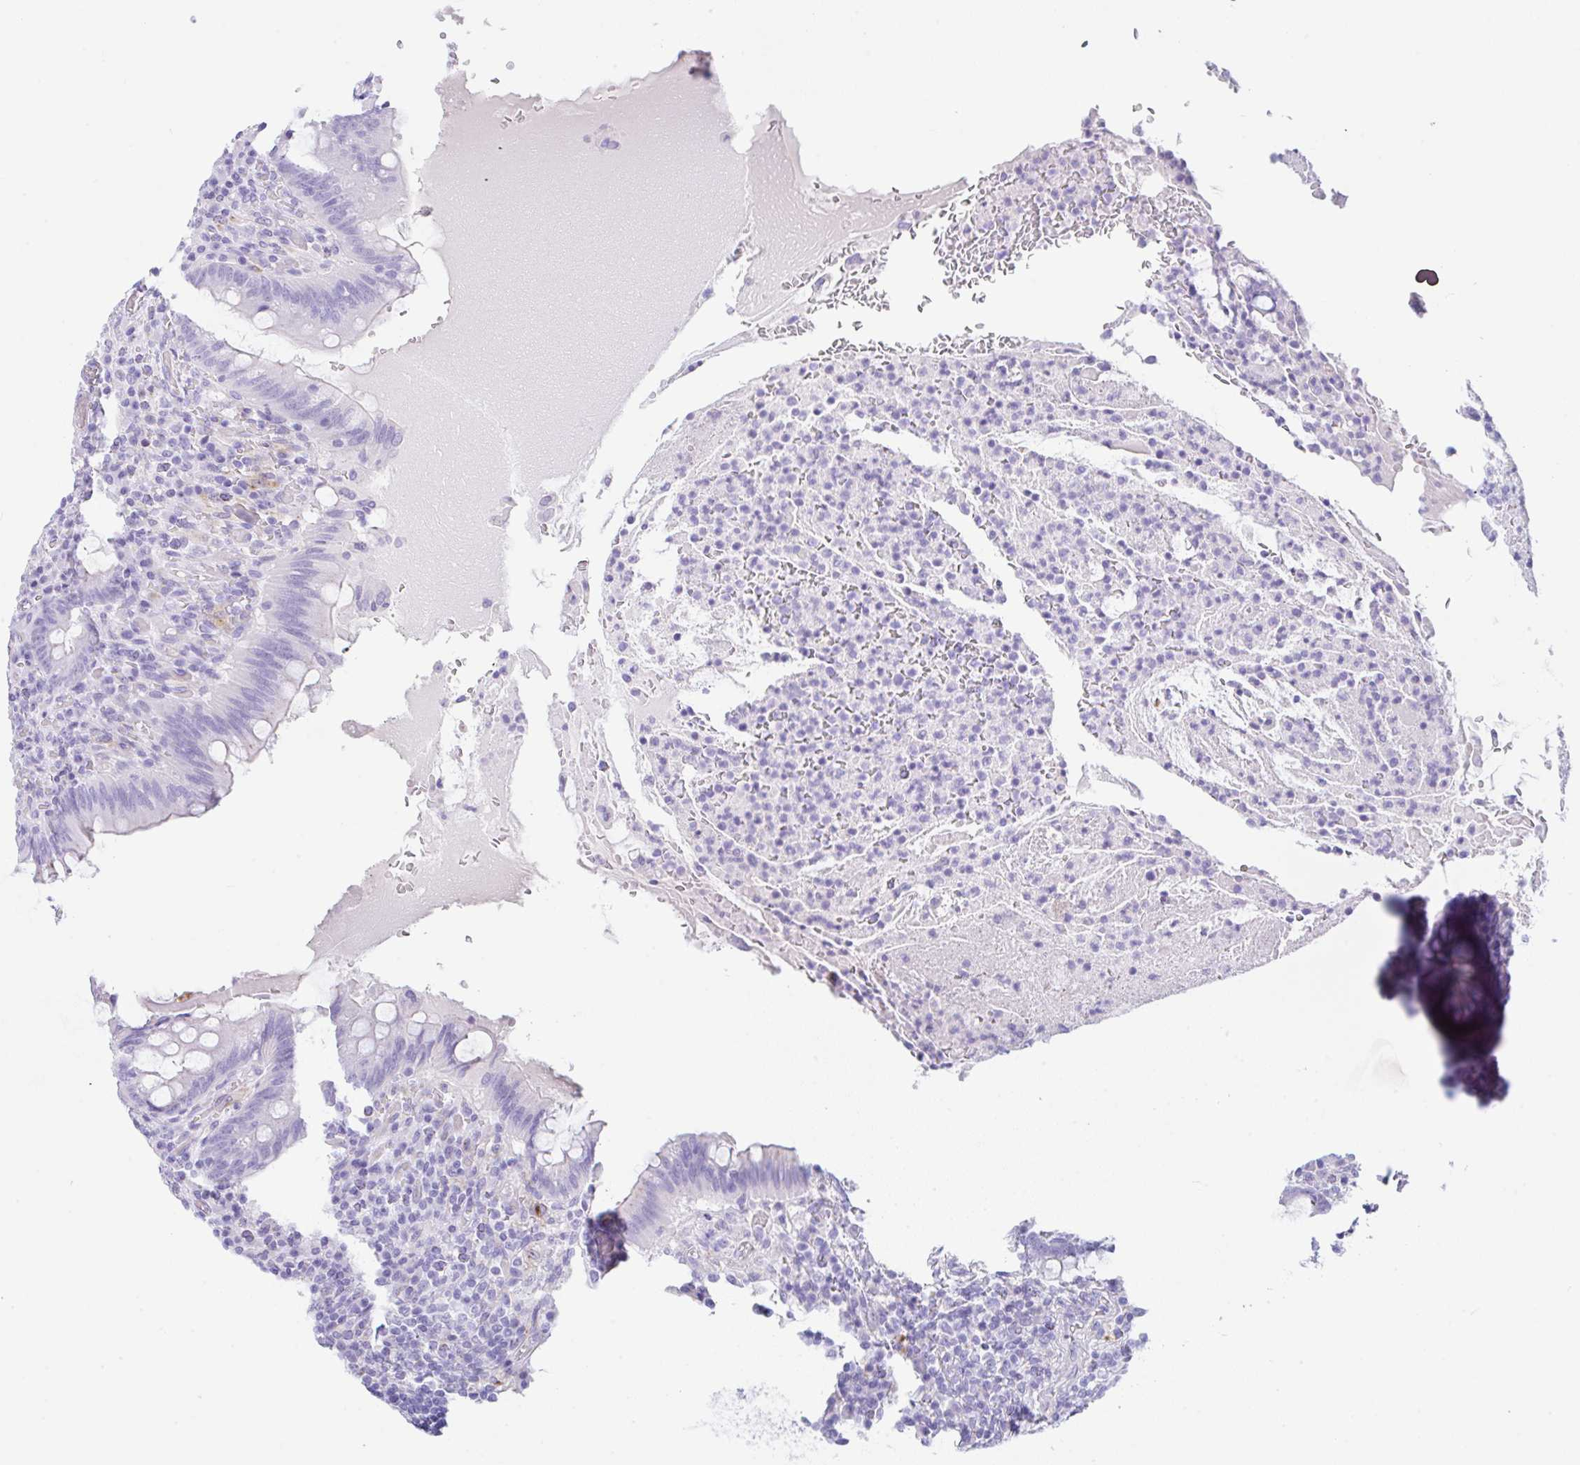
{"staining": {"intensity": "moderate", "quantity": "<25%", "location": "cytoplasmic/membranous"}, "tissue": "appendix", "cell_type": "Glandular cells", "image_type": "normal", "snomed": [{"axis": "morphology", "description": "Normal tissue, NOS"}, {"axis": "topography", "description": "Appendix"}], "caption": "Protein staining of unremarkable appendix exhibits moderate cytoplasmic/membranous expression in approximately <25% of glandular cells.", "gene": "NDUFAF8", "patient": {"sex": "female", "age": 43}}